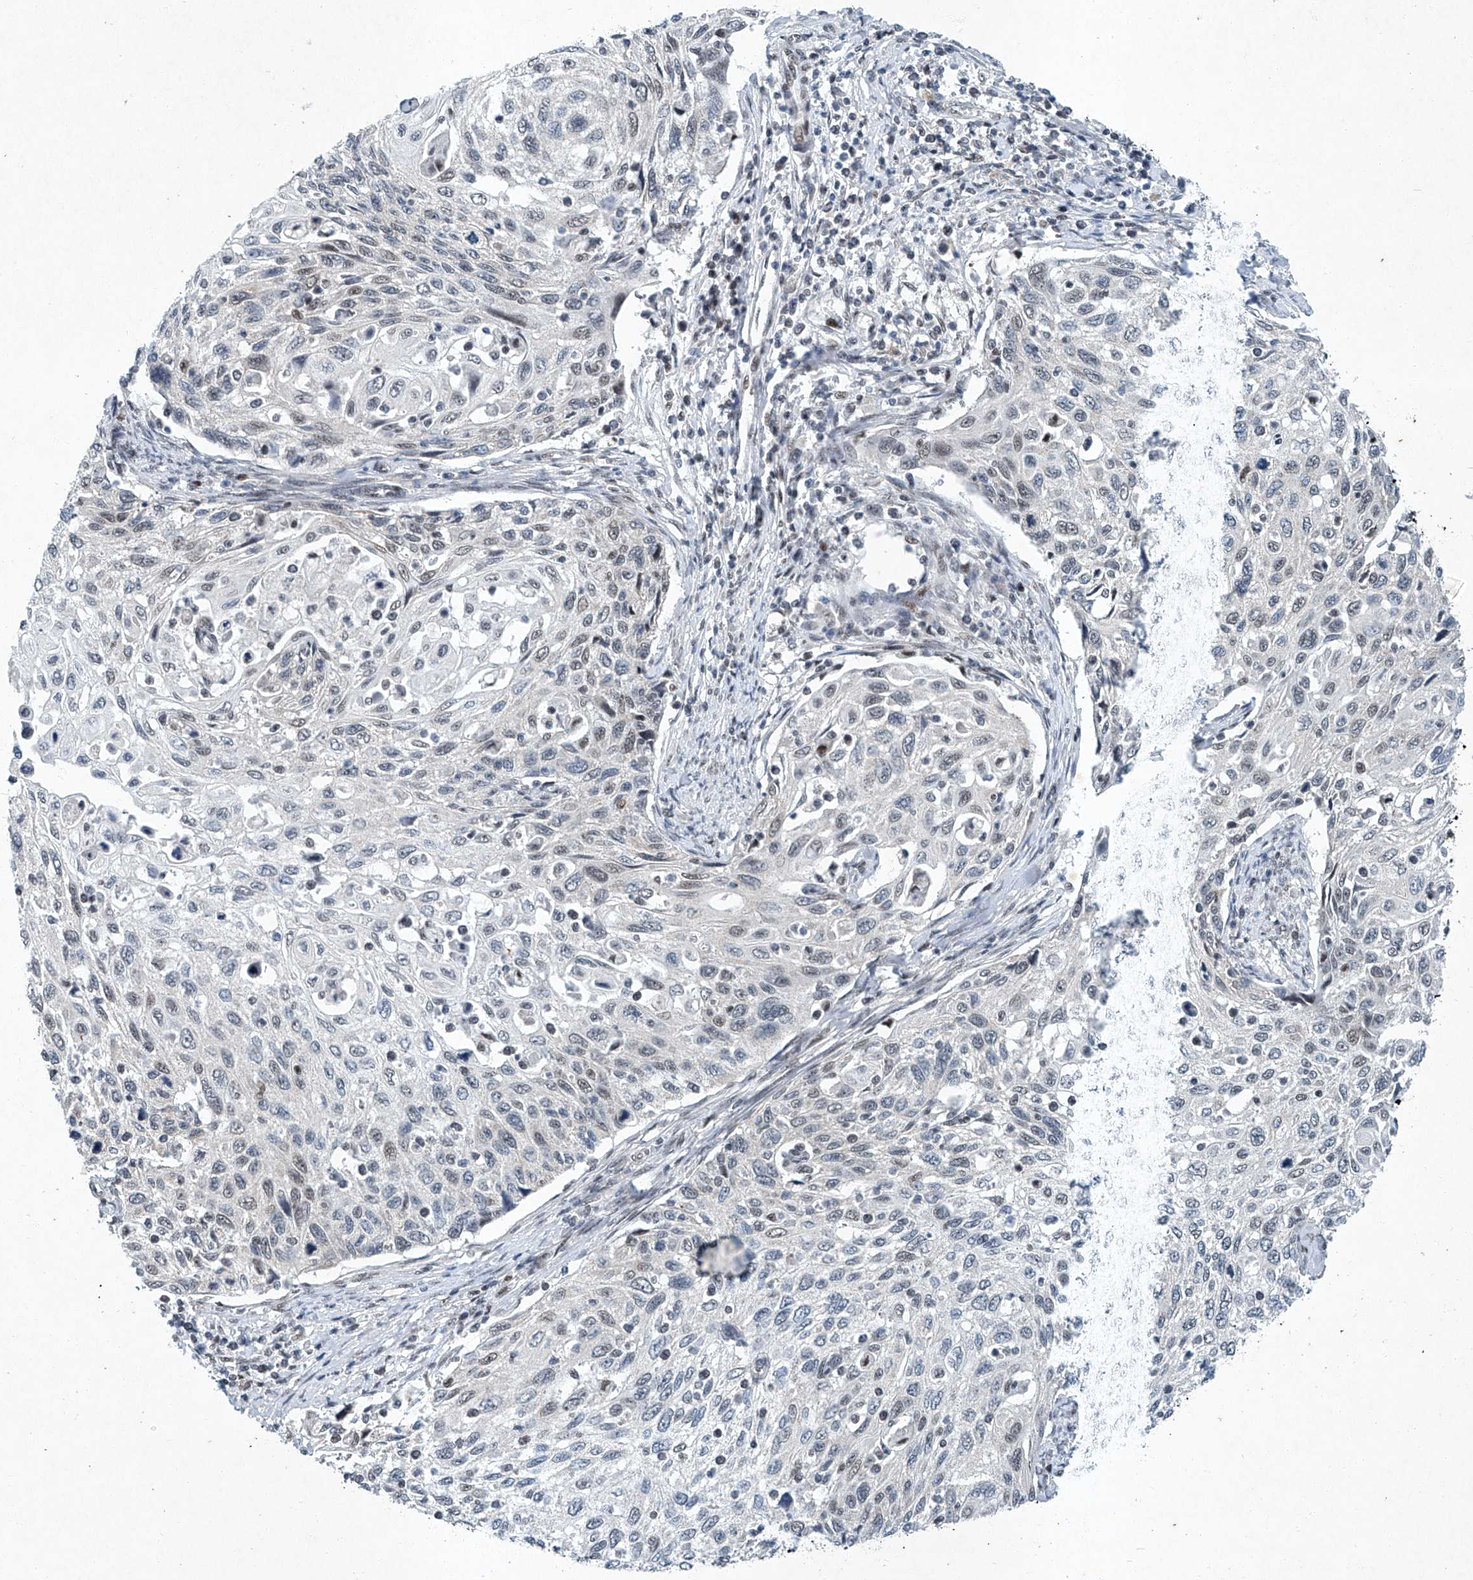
{"staining": {"intensity": "negative", "quantity": "none", "location": "none"}, "tissue": "cervical cancer", "cell_type": "Tumor cells", "image_type": "cancer", "snomed": [{"axis": "morphology", "description": "Squamous cell carcinoma, NOS"}, {"axis": "topography", "description": "Cervix"}], "caption": "This photomicrograph is of cervical squamous cell carcinoma stained with immunohistochemistry to label a protein in brown with the nuclei are counter-stained blue. There is no expression in tumor cells. Brightfield microscopy of IHC stained with DAB (3,3'-diaminobenzidine) (brown) and hematoxylin (blue), captured at high magnification.", "gene": "TFDP1", "patient": {"sex": "female", "age": 70}}